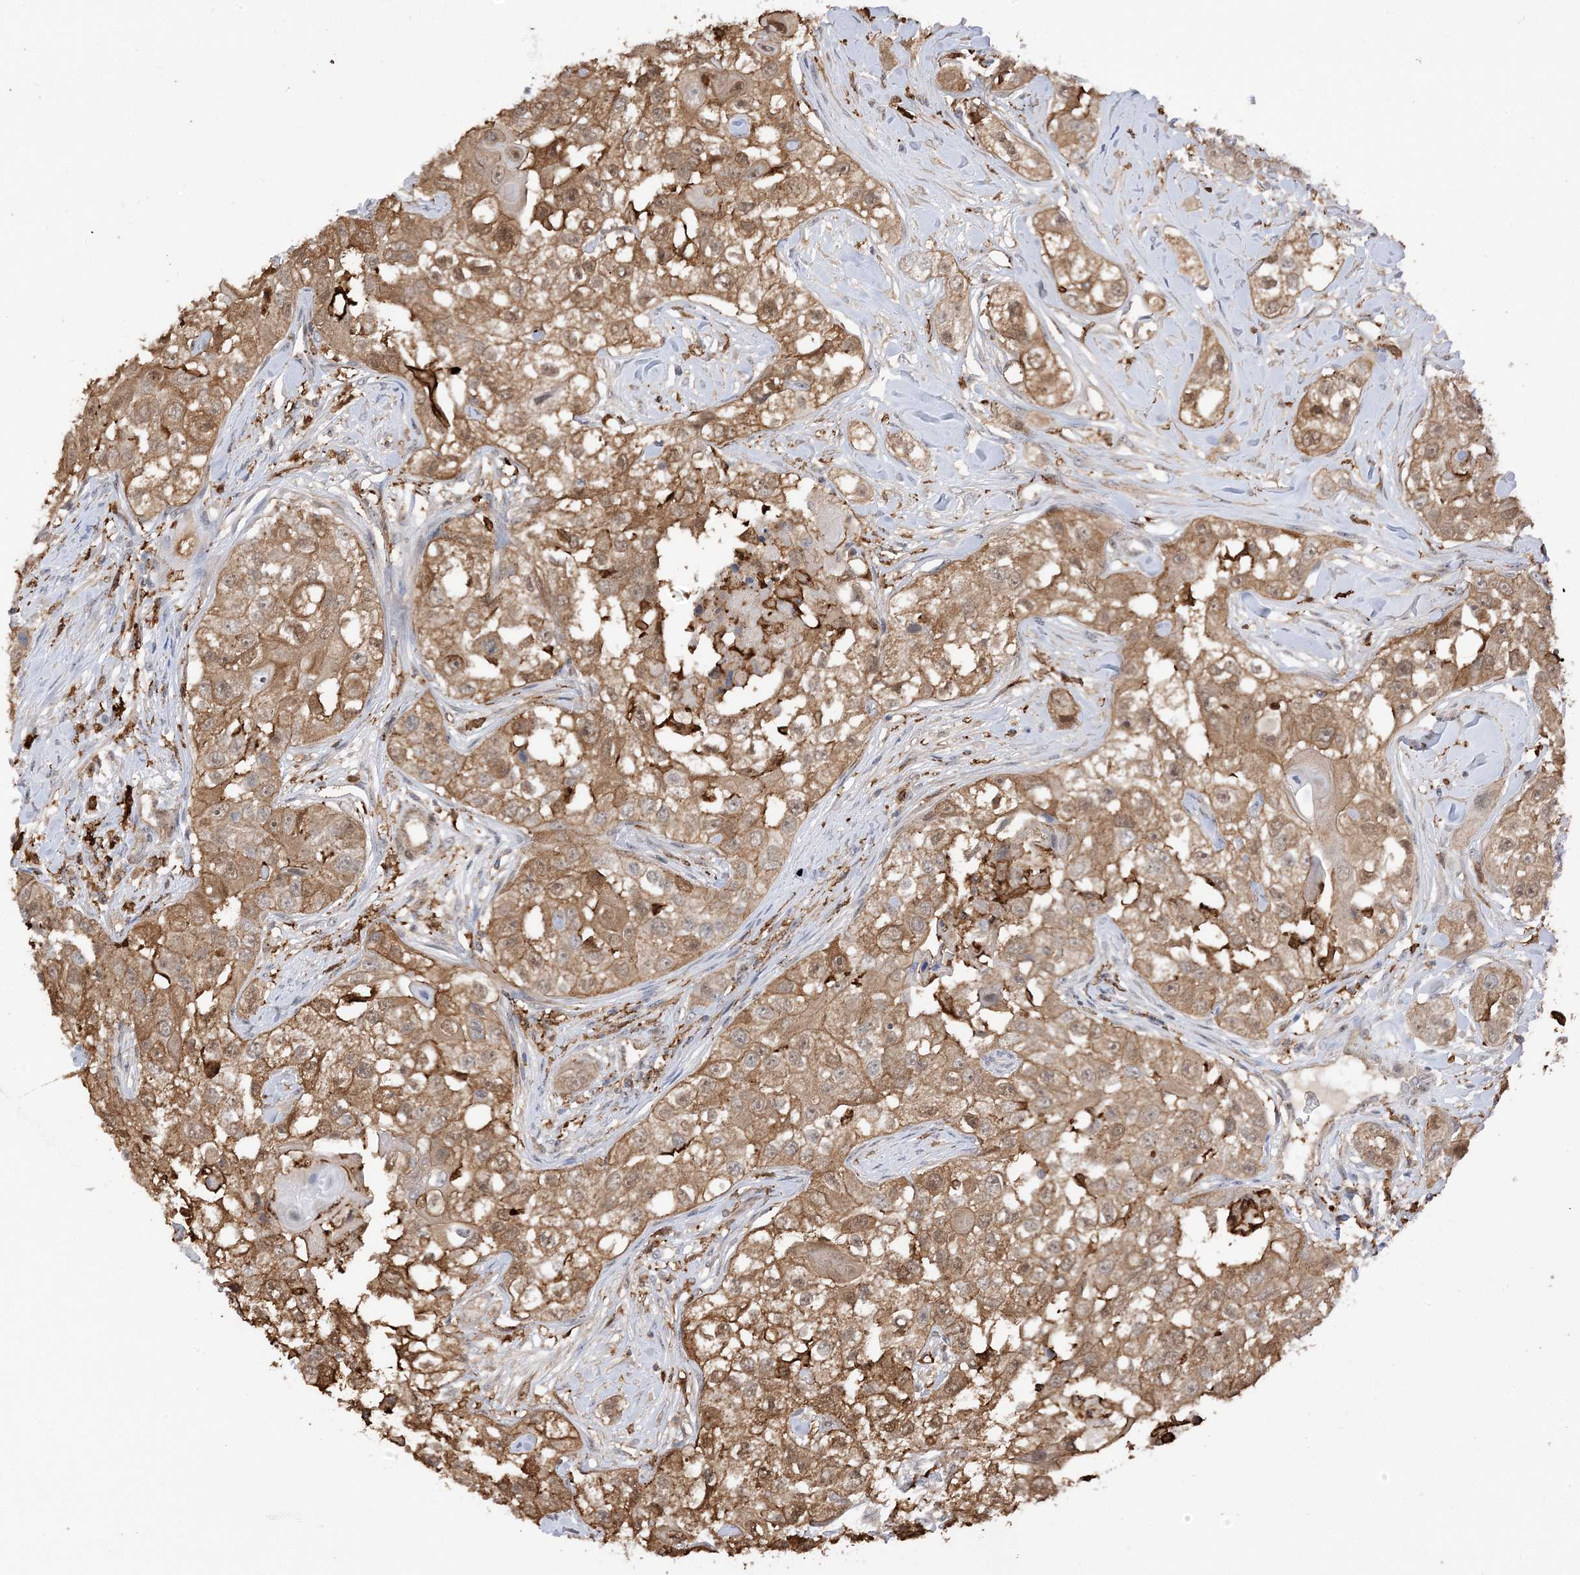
{"staining": {"intensity": "moderate", "quantity": ">75%", "location": "cytoplasmic/membranous"}, "tissue": "head and neck cancer", "cell_type": "Tumor cells", "image_type": "cancer", "snomed": [{"axis": "morphology", "description": "Normal tissue, NOS"}, {"axis": "morphology", "description": "Squamous cell carcinoma, NOS"}, {"axis": "topography", "description": "Skeletal muscle"}, {"axis": "topography", "description": "Head-Neck"}], "caption": "Head and neck cancer stained with DAB (3,3'-diaminobenzidine) immunohistochemistry (IHC) demonstrates medium levels of moderate cytoplasmic/membranous expression in about >75% of tumor cells.", "gene": "PHACTR2", "patient": {"sex": "male", "age": 51}}